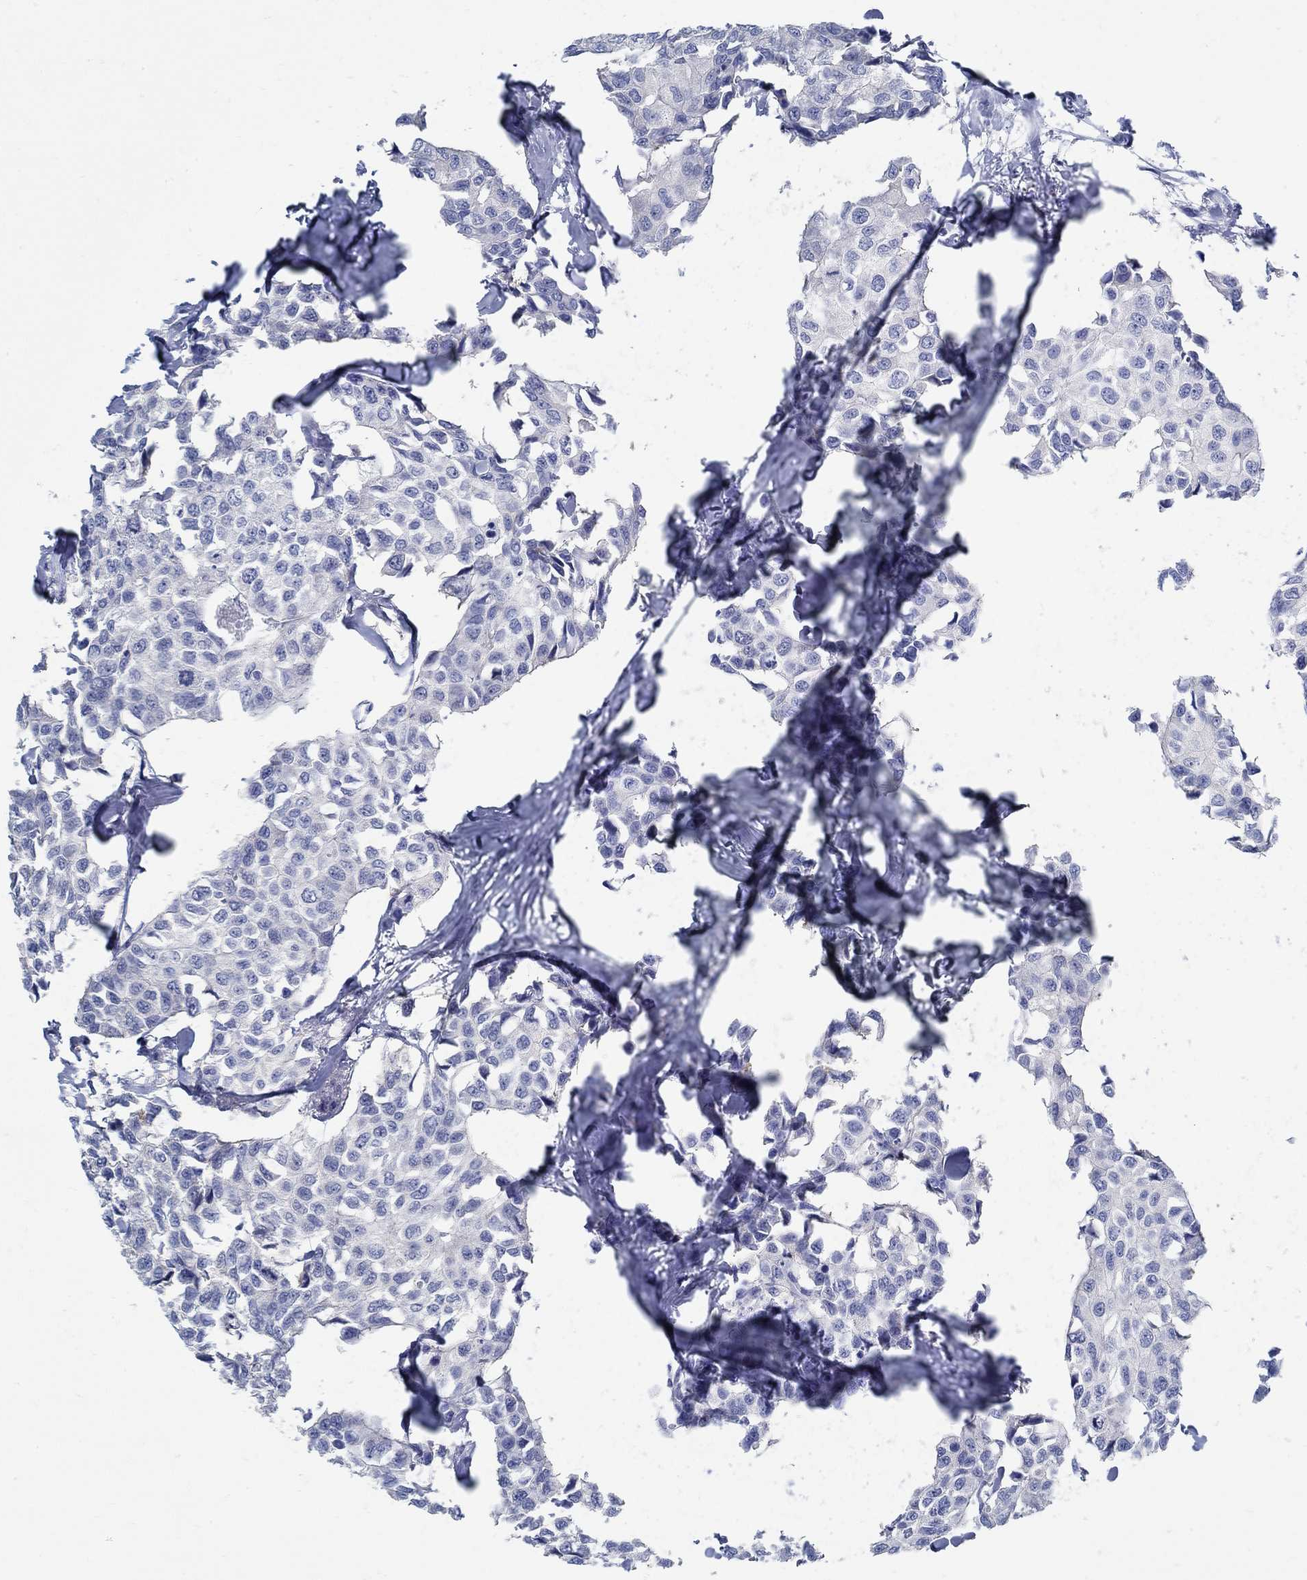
{"staining": {"intensity": "negative", "quantity": "none", "location": "none"}, "tissue": "breast cancer", "cell_type": "Tumor cells", "image_type": "cancer", "snomed": [{"axis": "morphology", "description": "Duct carcinoma"}, {"axis": "topography", "description": "Breast"}], "caption": "A histopathology image of human invasive ductal carcinoma (breast) is negative for staining in tumor cells.", "gene": "C15orf39", "patient": {"sex": "female", "age": 80}}